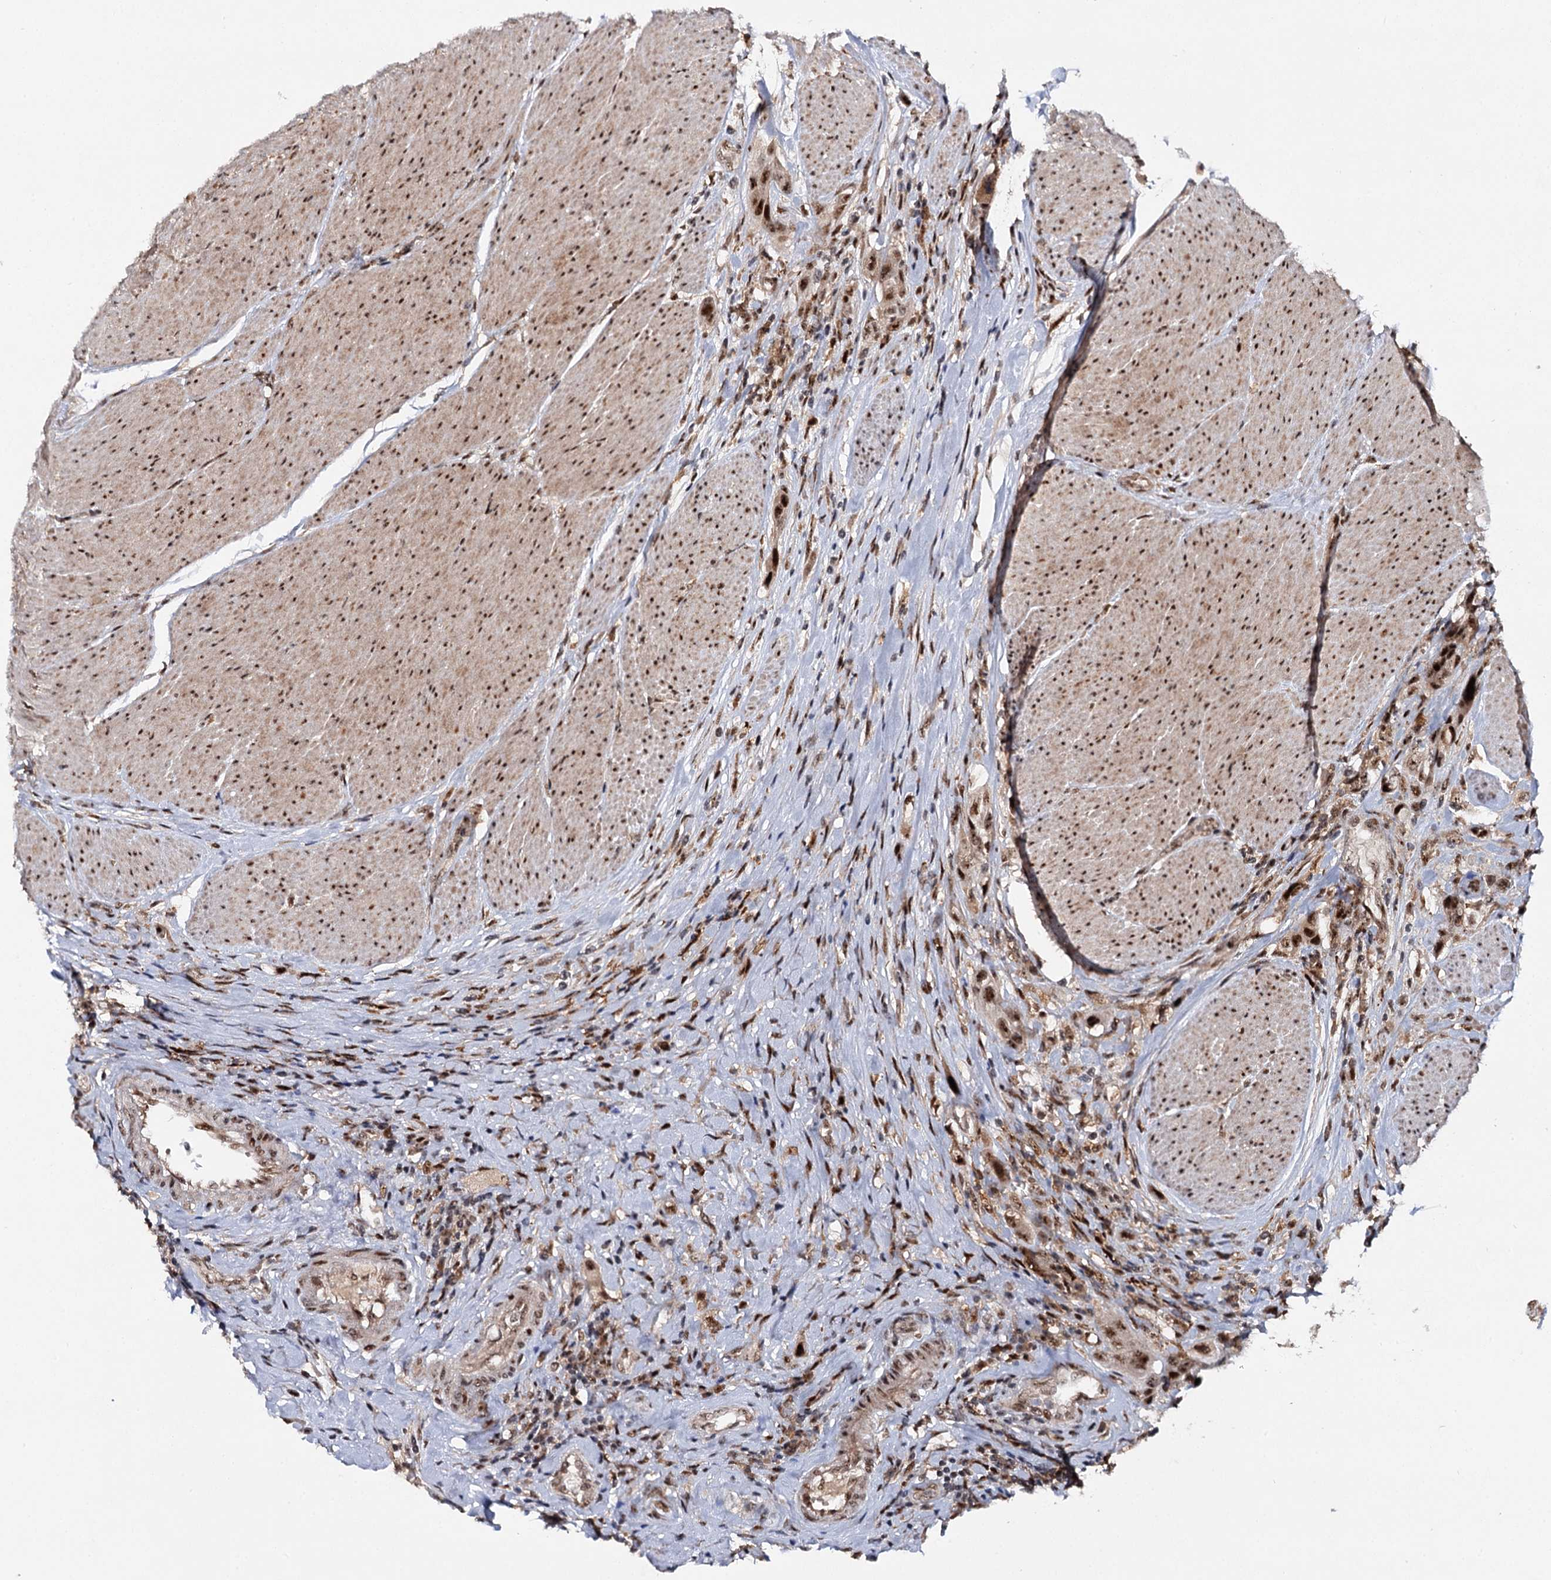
{"staining": {"intensity": "strong", "quantity": ">75%", "location": "nuclear"}, "tissue": "urothelial cancer", "cell_type": "Tumor cells", "image_type": "cancer", "snomed": [{"axis": "morphology", "description": "Urothelial carcinoma, High grade"}, {"axis": "topography", "description": "Urinary bladder"}], "caption": "Urothelial carcinoma (high-grade) stained with a protein marker demonstrates strong staining in tumor cells.", "gene": "BUD13", "patient": {"sex": "male", "age": 50}}